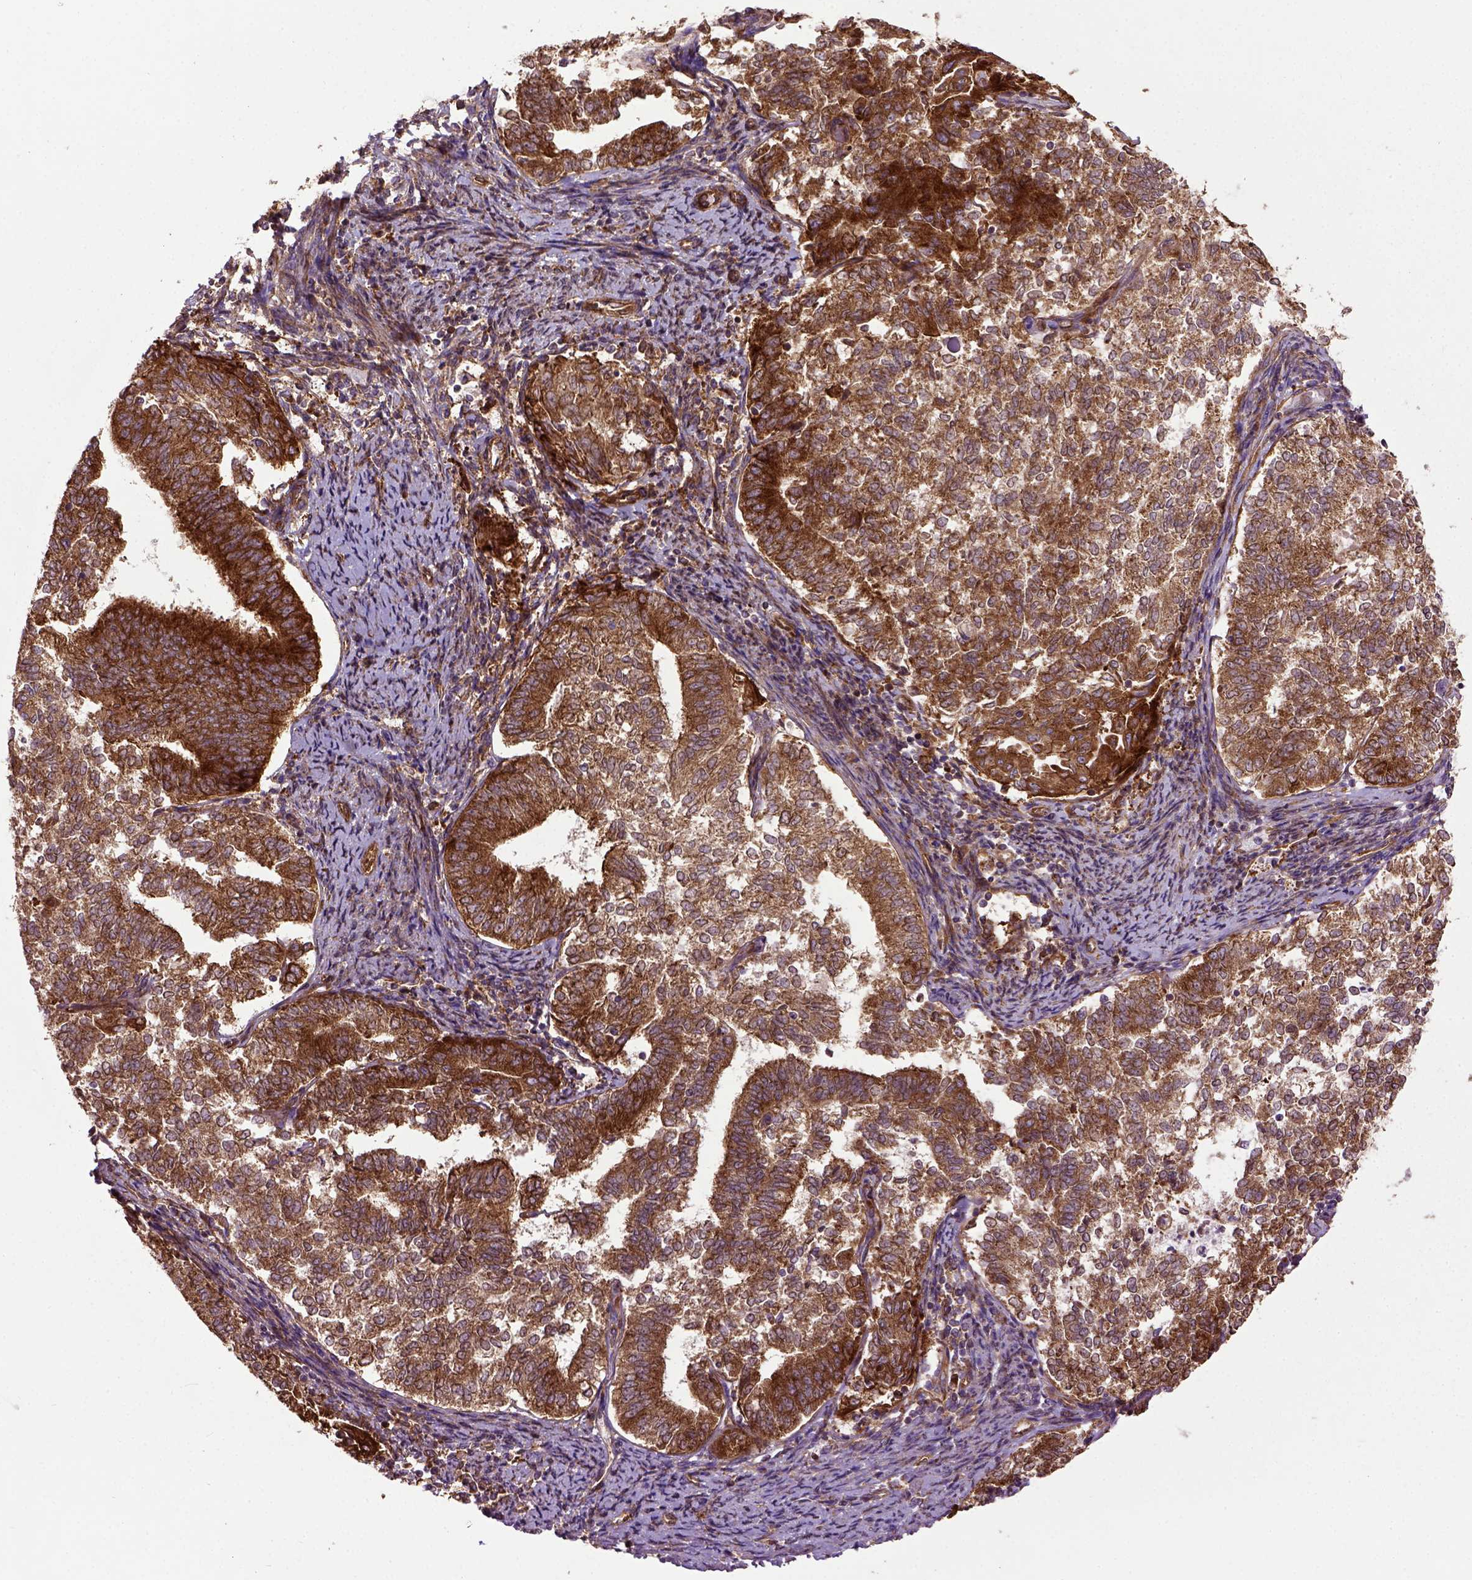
{"staining": {"intensity": "strong", "quantity": ">75%", "location": "cytoplasmic/membranous"}, "tissue": "endometrial cancer", "cell_type": "Tumor cells", "image_type": "cancer", "snomed": [{"axis": "morphology", "description": "Adenocarcinoma, NOS"}, {"axis": "topography", "description": "Endometrium"}], "caption": "This is a photomicrograph of IHC staining of endometrial cancer, which shows strong expression in the cytoplasmic/membranous of tumor cells.", "gene": "CAPRIN1", "patient": {"sex": "female", "age": 65}}